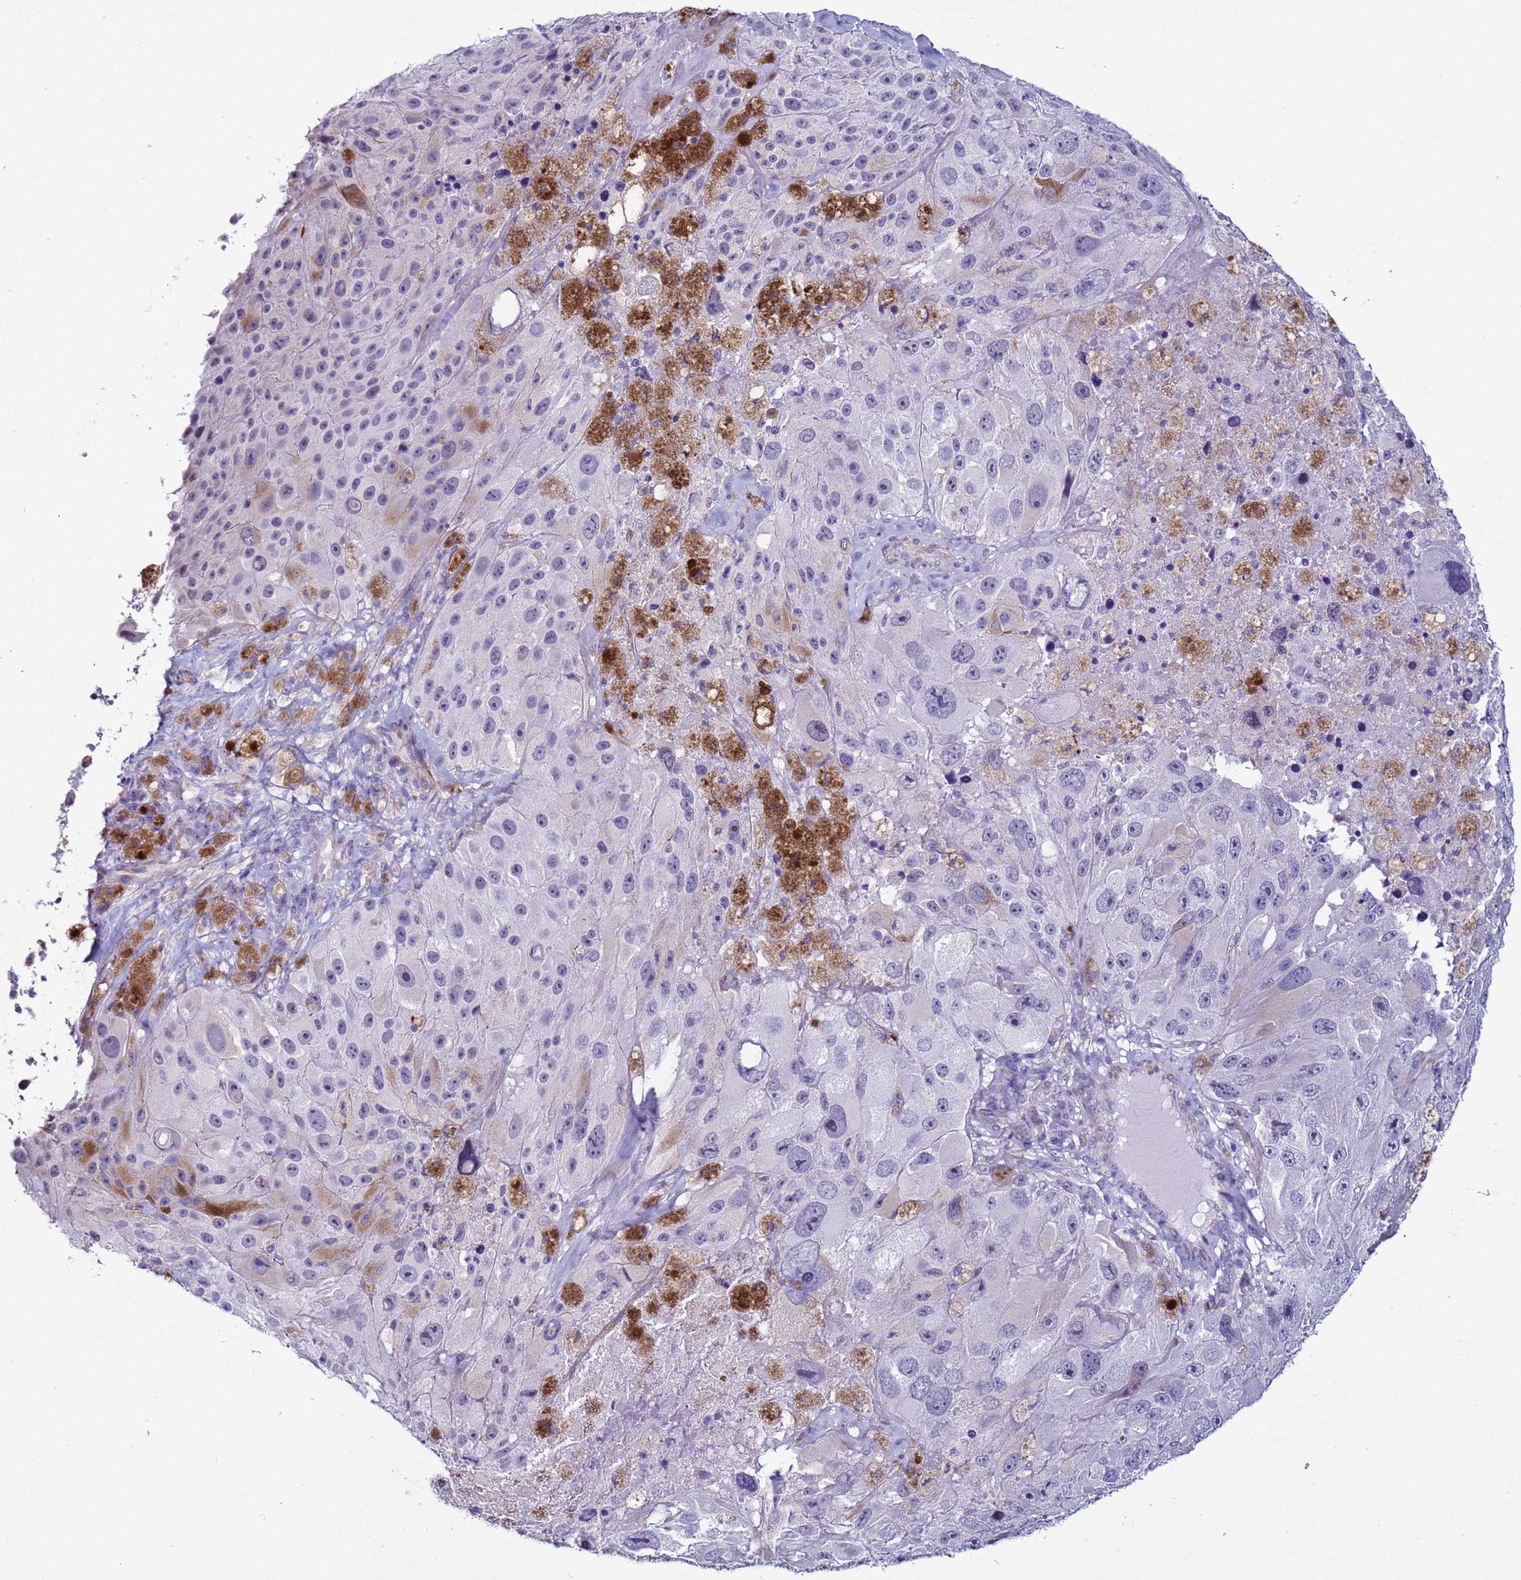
{"staining": {"intensity": "negative", "quantity": "none", "location": "none"}, "tissue": "melanoma", "cell_type": "Tumor cells", "image_type": "cancer", "snomed": [{"axis": "morphology", "description": "Malignant melanoma, Metastatic site"}, {"axis": "topography", "description": "Lymph node"}], "caption": "Immunohistochemistry of human melanoma shows no positivity in tumor cells.", "gene": "LRRC10B", "patient": {"sex": "male", "age": 62}}